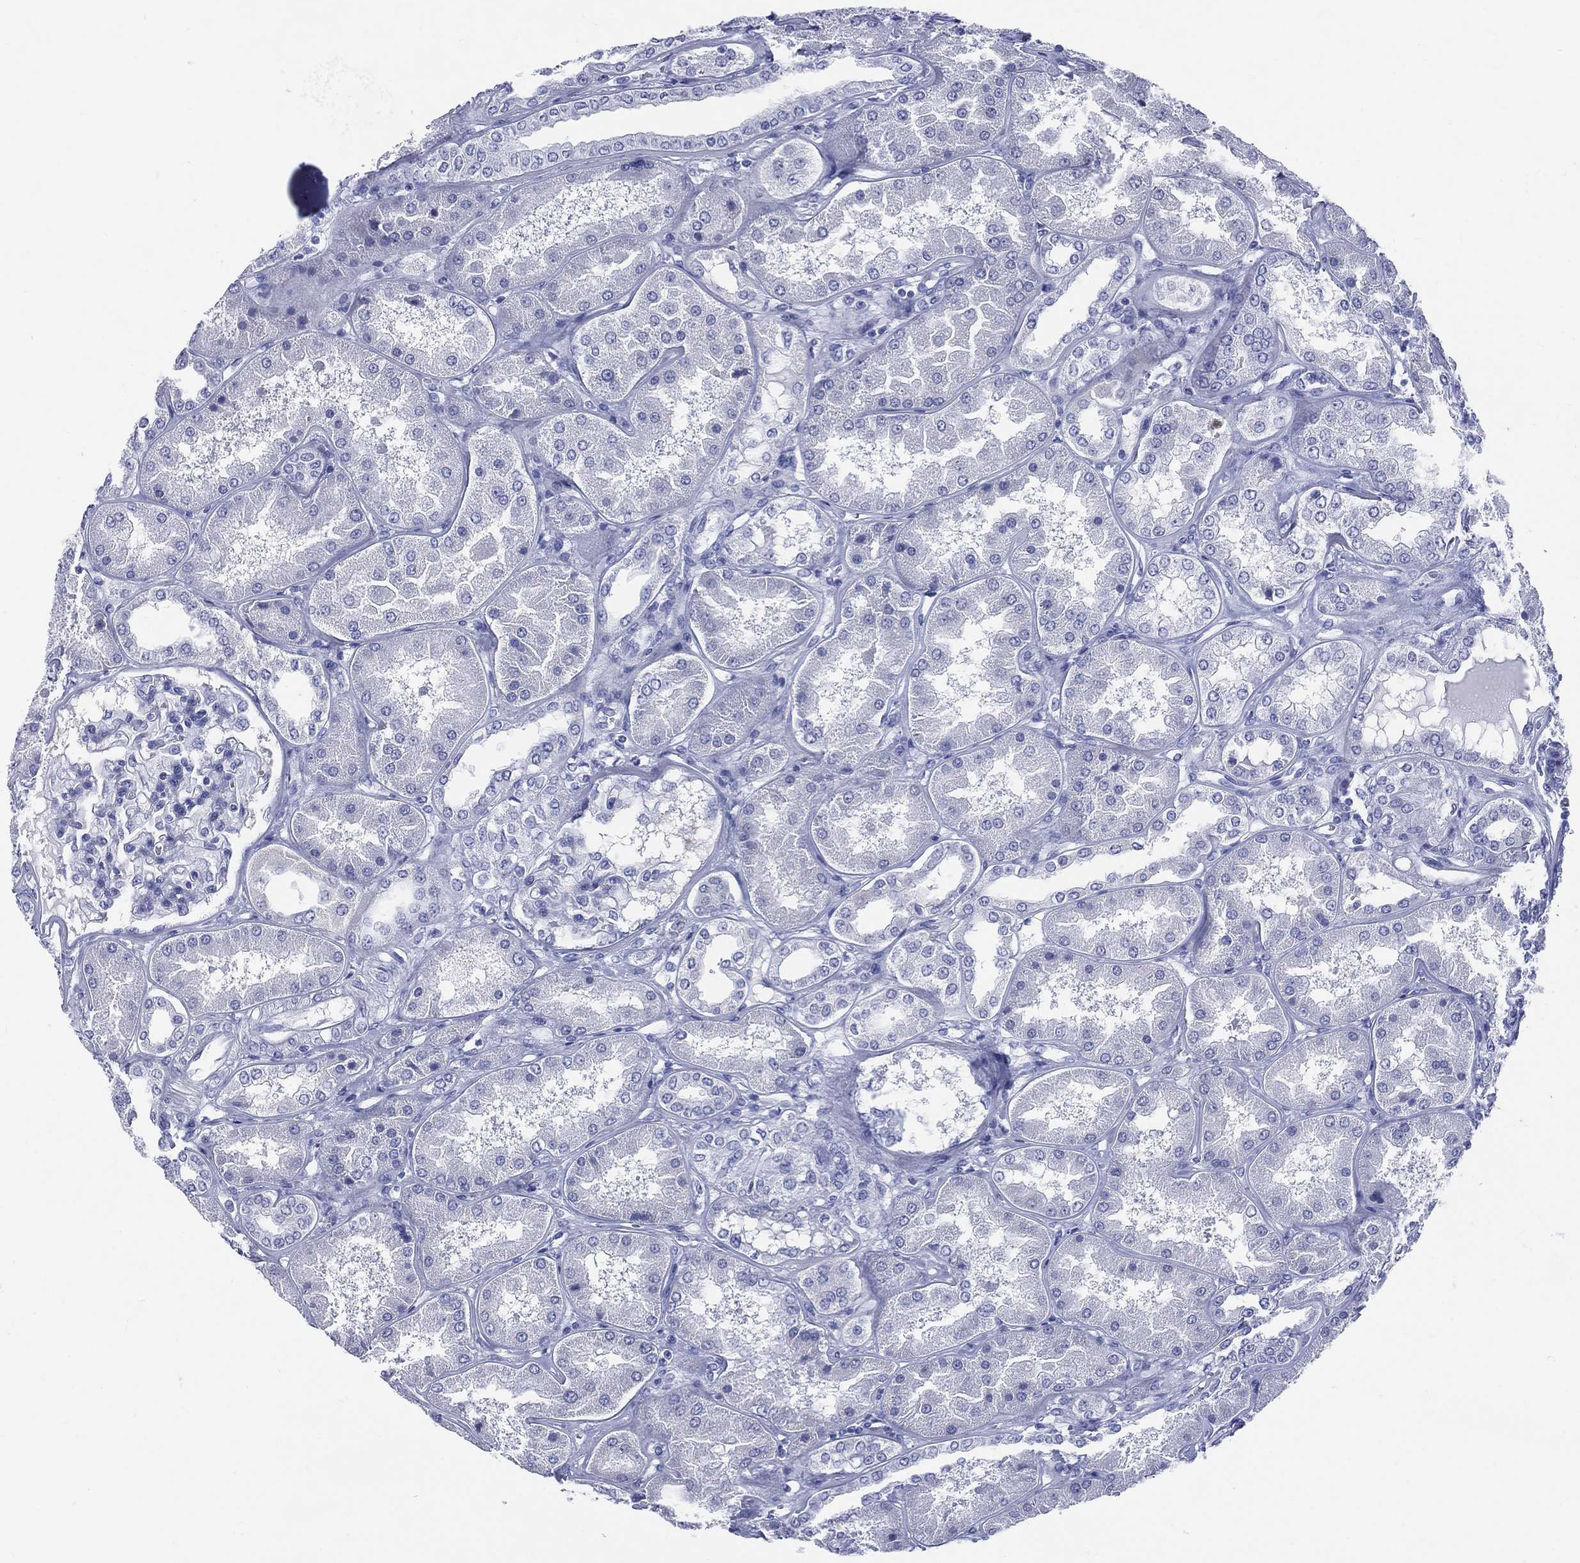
{"staining": {"intensity": "negative", "quantity": "none", "location": "none"}, "tissue": "kidney", "cell_type": "Cells in glomeruli", "image_type": "normal", "snomed": [{"axis": "morphology", "description": "Normal tissue, NOS"}, {"axis": "topography", "description": "Kidney"}], "caption": "Micrograph shows no protein positivity in cells in glomeruli of benign kidney. Brightfield microscopy of immunohistochemistry stained with DAB (brown) and hematoxylin (blue), captured at high magnification.", "gene": "ENSG00000285953", "patient": {"sex": "female", "age": 56}}